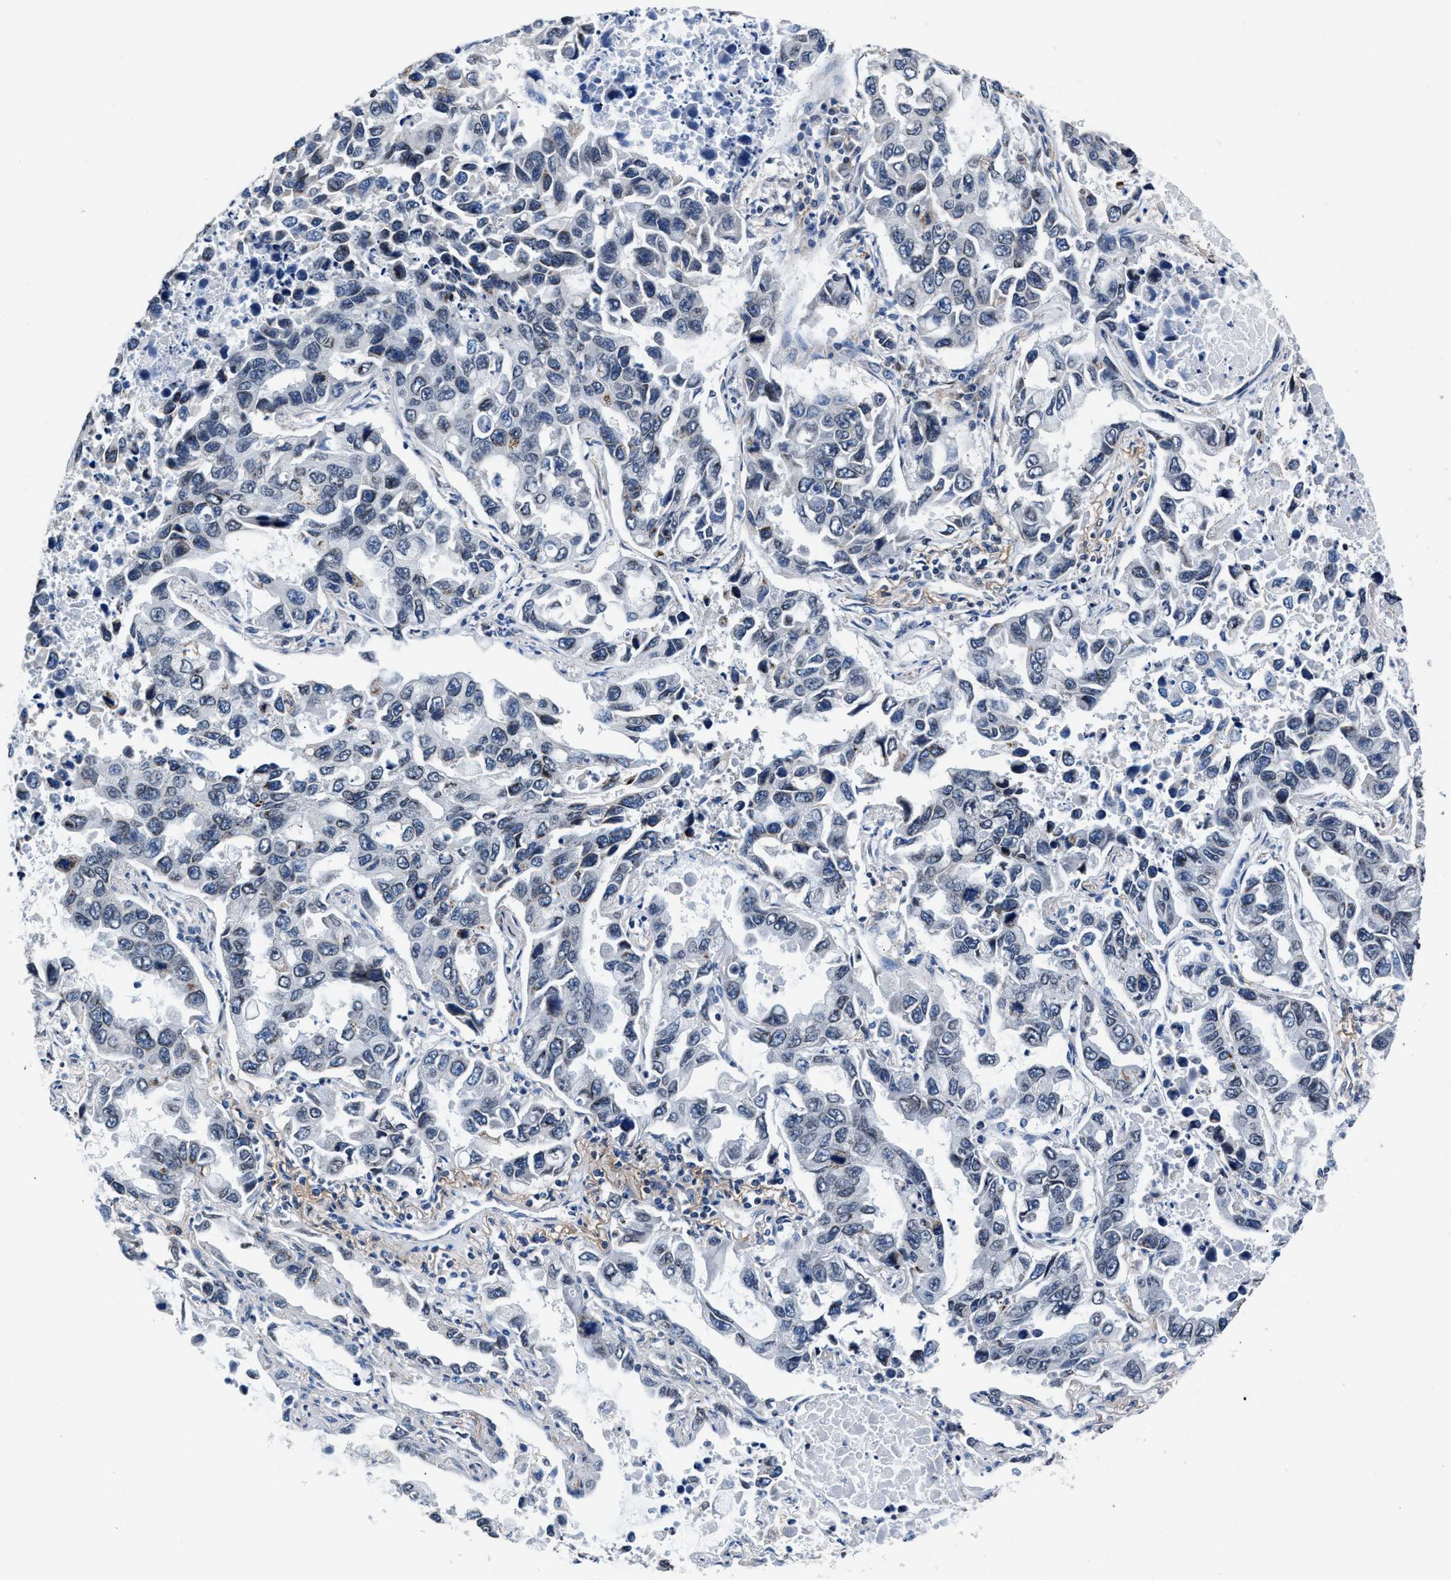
{"staining": {"intensity": "negative", "quantity": "none", "location": "none"}, "tissue": "lung cancer", "cell_type": "Tumor cells", "image_type": "cancer", "snomed": [{"axis": "morphology", "description": "Adenocarcinoma, NOS"}, {"axis": "topography", "description": "Lung"}], "caption": "Human adenocarcinoma (lung) stained for a protein using IHC displays no positivity in tumor cells.", "gene": "MYH3", "patient": {"sex": "male", "age": 64}}